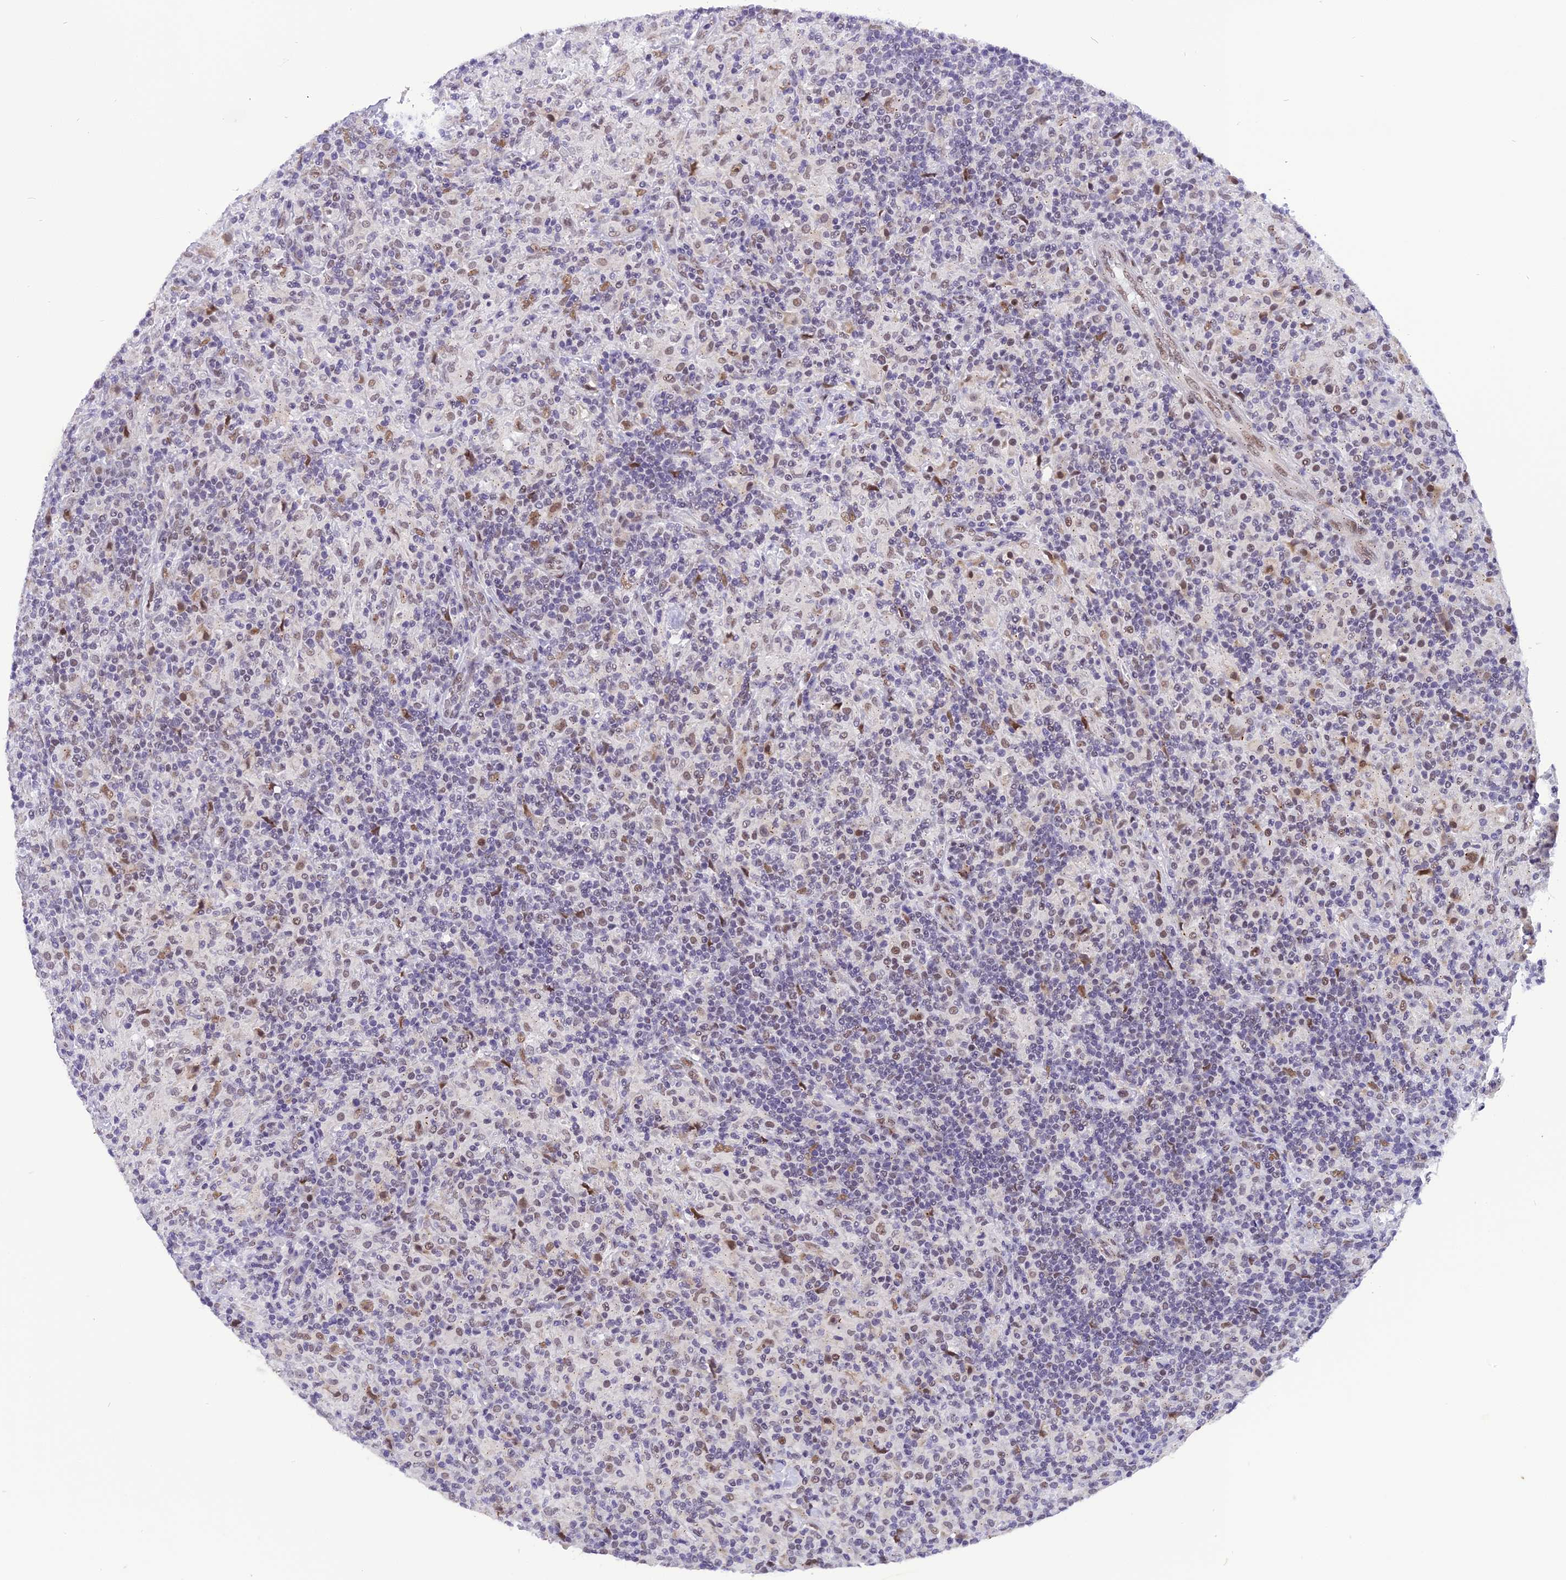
{"staining": {"intensity": "weak", "quantity": "25%-75%", "location": "nuclear"}, "tissue": "lymphoma", "cell_type": "Tumor cells", "image_type": "cancer", "snomed": [{"axis": "morphology", "description": "Hodgkin's disease, NOS"}, {"axis": "topography", "description": "Lymph node"}], "caption": "Protein expression analysis of Hodgkin's disease reveals weak nuclear staining in approximately 25%-75% of tumor cells.", "gene": "IRF2BP1", "patient": {"sex": "male", "age": 70}}